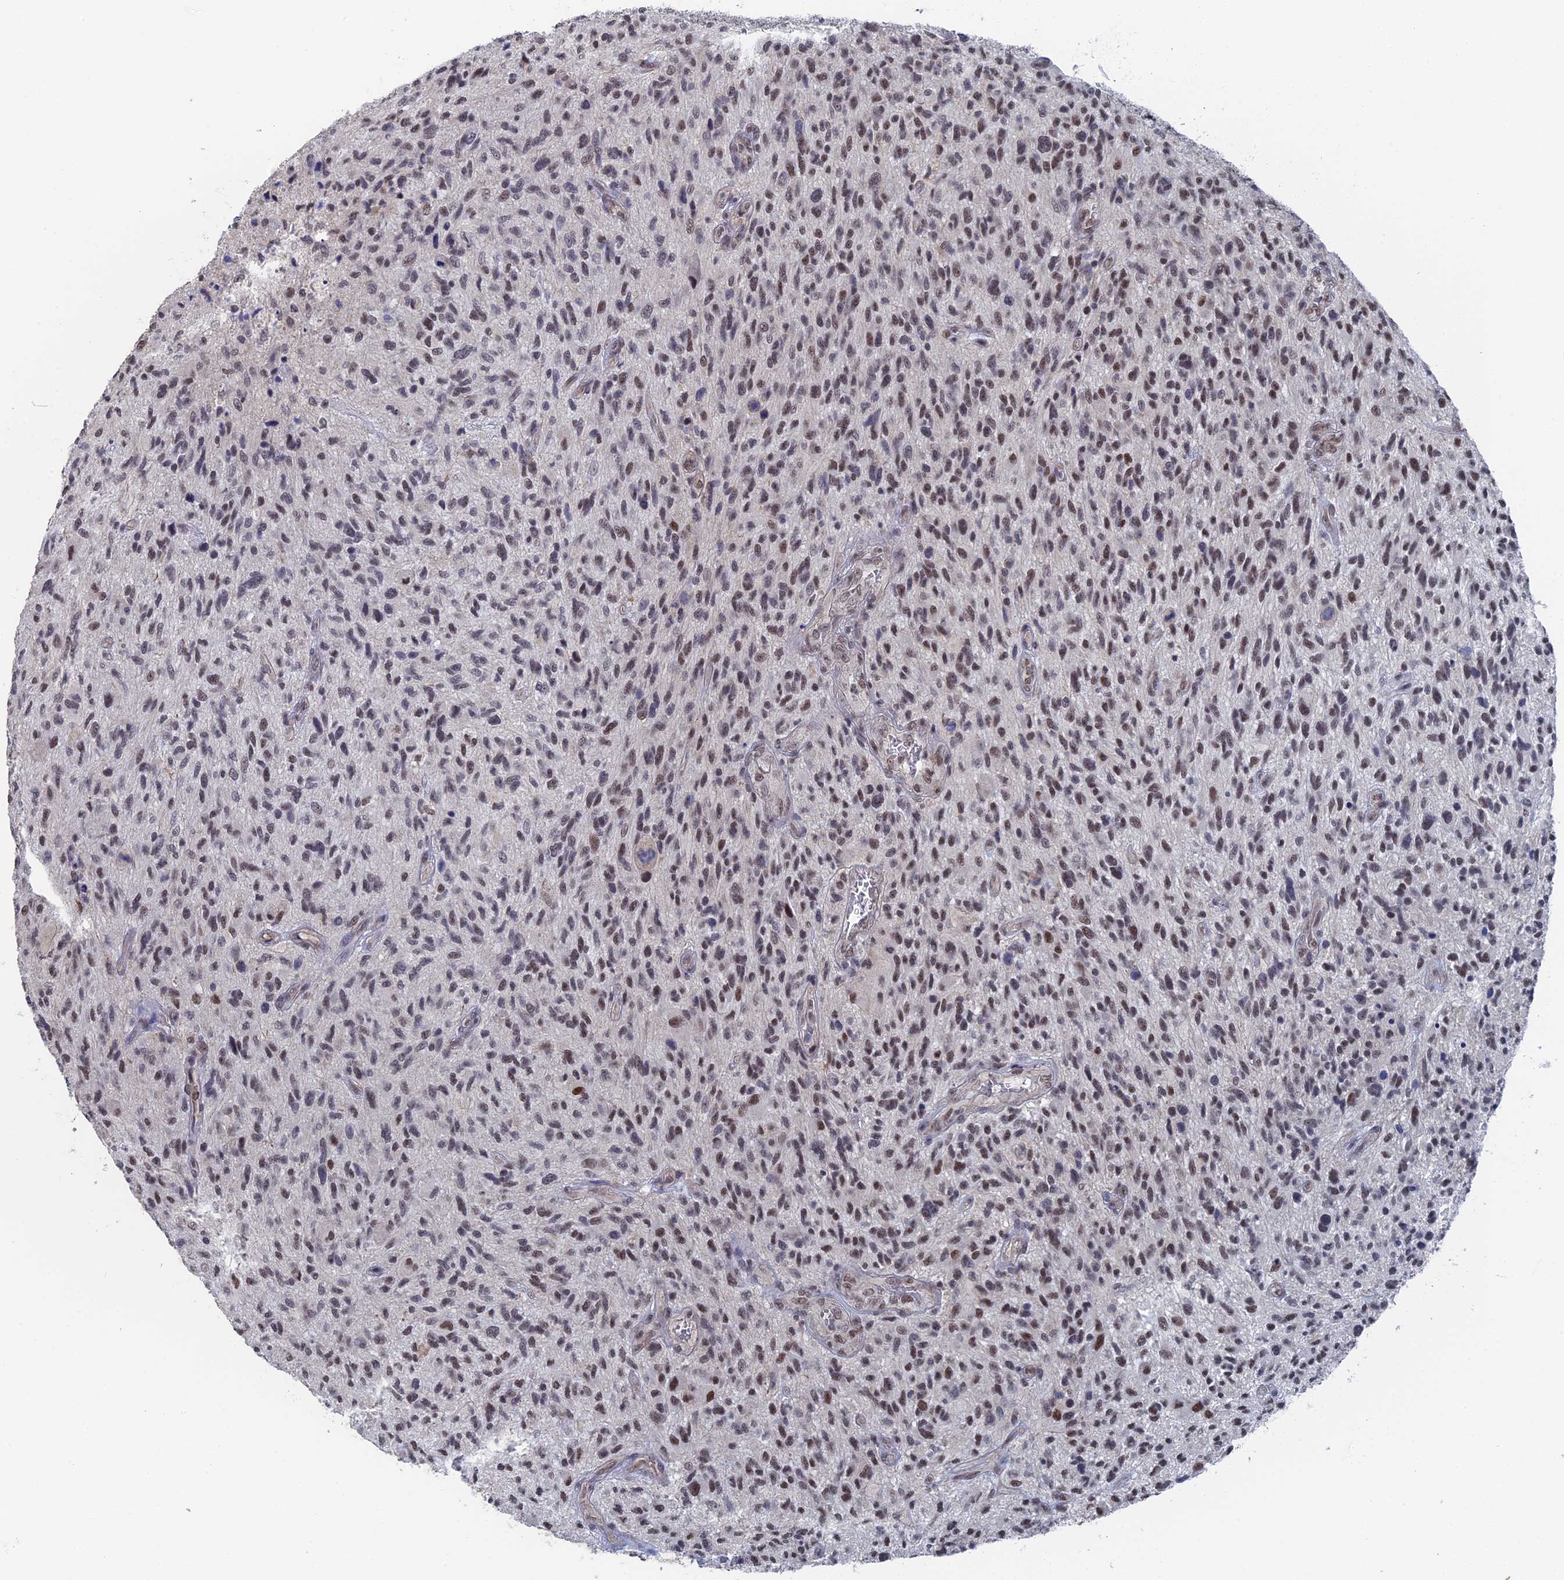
{"staining": {"intensity": "moderate", "quantity": "25%-75%", "location": "nuclear"}, "tissue": "glioma", "cell_type": "Tumor cells", "image_type": "cancer", "snomed": [{"axis": "morphology", "description": "Glioma, malignant, High grade"}, {"axis": "topography", "description": "Brain"}], "caption": "DAB immunohistochemical staining of glioma displays moderate nuclear protein expression in about 25%-75% of tumor cells.", "gene": "TSSC4", "patient": {"sex": "male", "age": 47}}